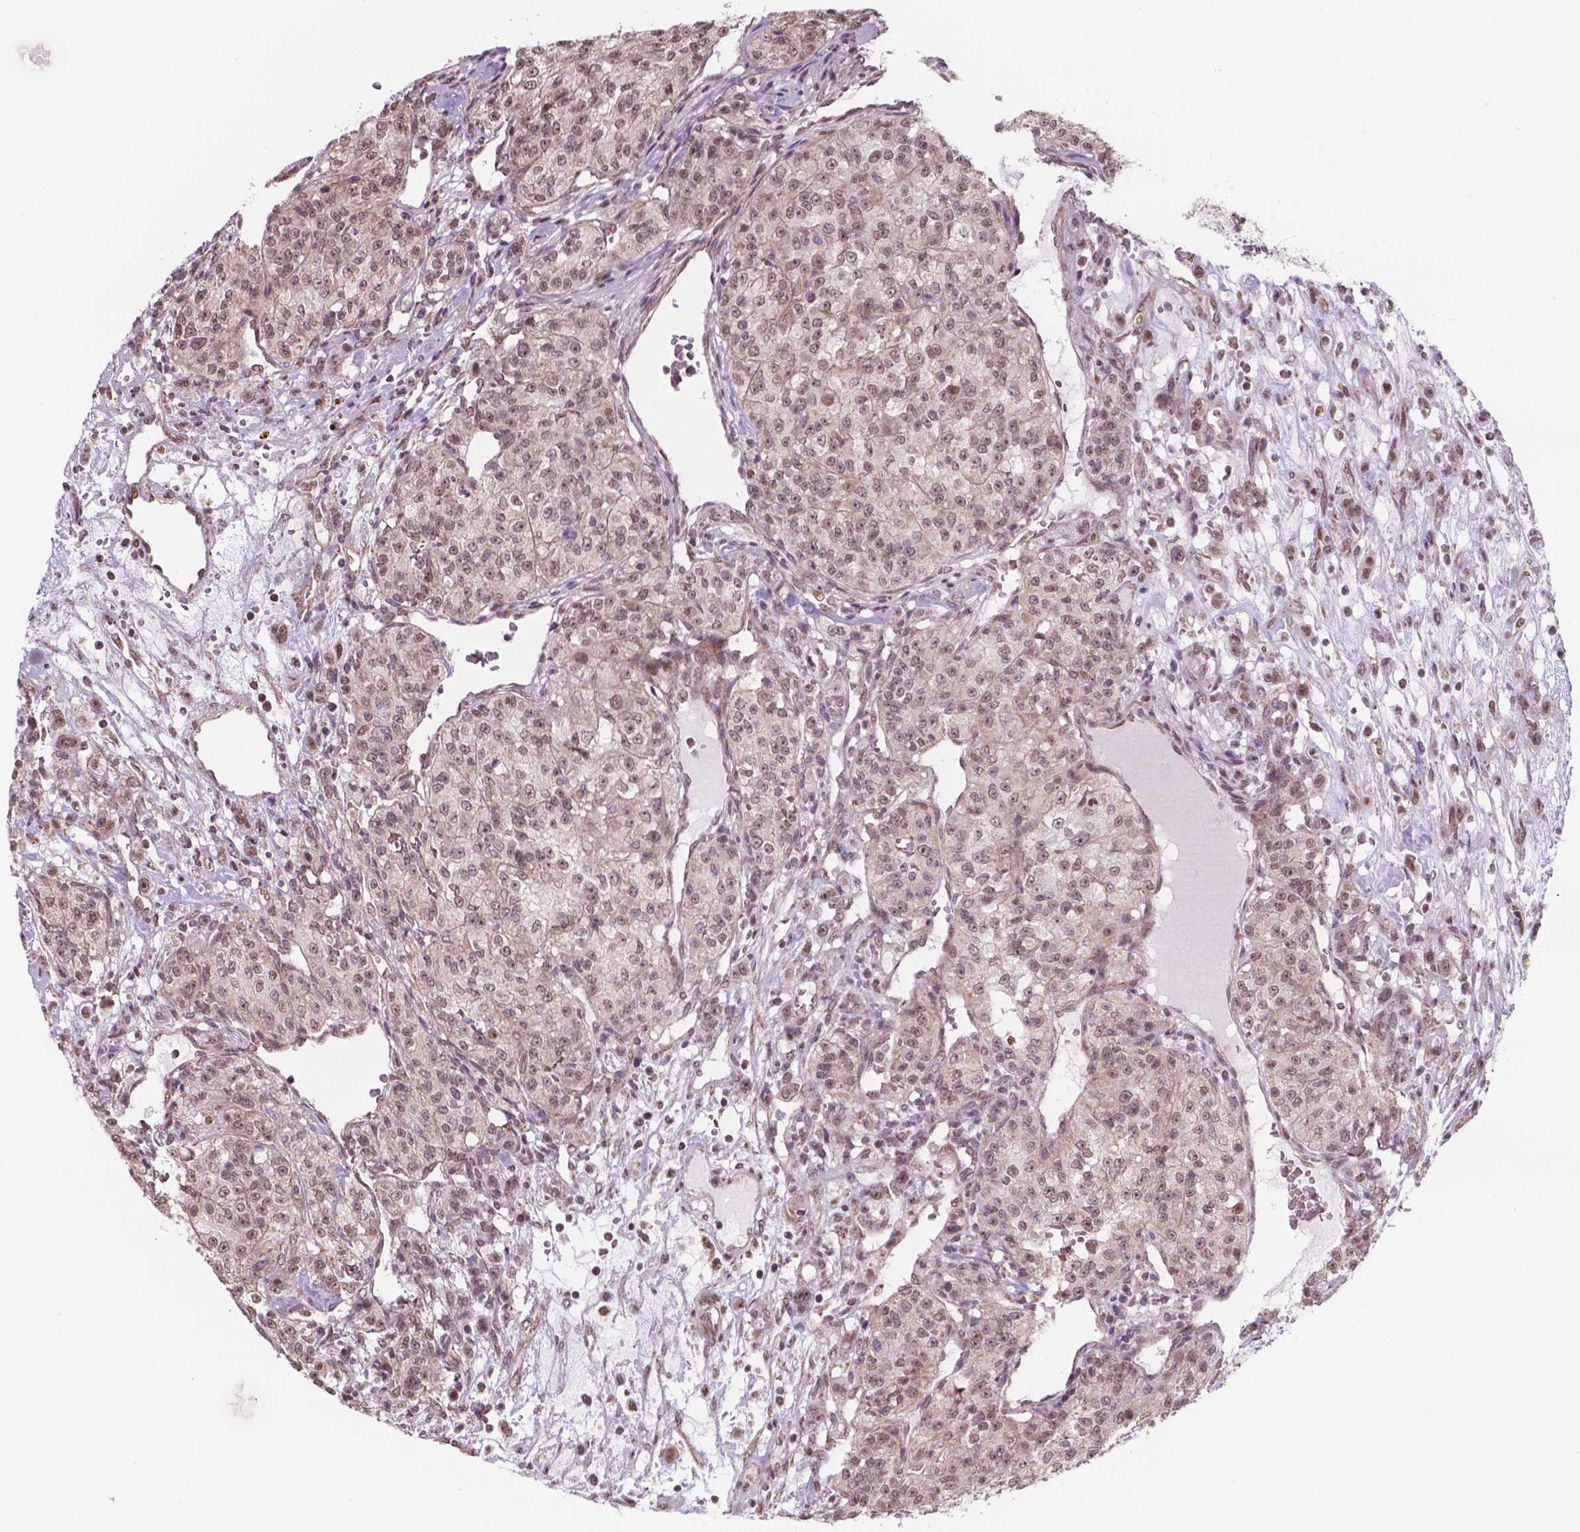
{"staining": {"intensity": "weak", "quantity": ">75%", "location": "cytoplasmic/membranous,nuclear"}, "tissue": "renal cancer", "cell_type": "Tumor cells", "image_type": "cancer", "snomed": [{"axis": "morphology", "description": "Adenocarcinoma, NOS"}, {"axis": "topography", "description": "Kidney"}], "caption": "High-power microscopy captured an immunohistochemistry micrograph of renal adenocarcinoma, revealing weak cytoplasmic/membranous and nuclear staining in approximately >75% of tumor cells.", "gene": "NDUFA10", "patient": {"sex": "female", "age": 63}}